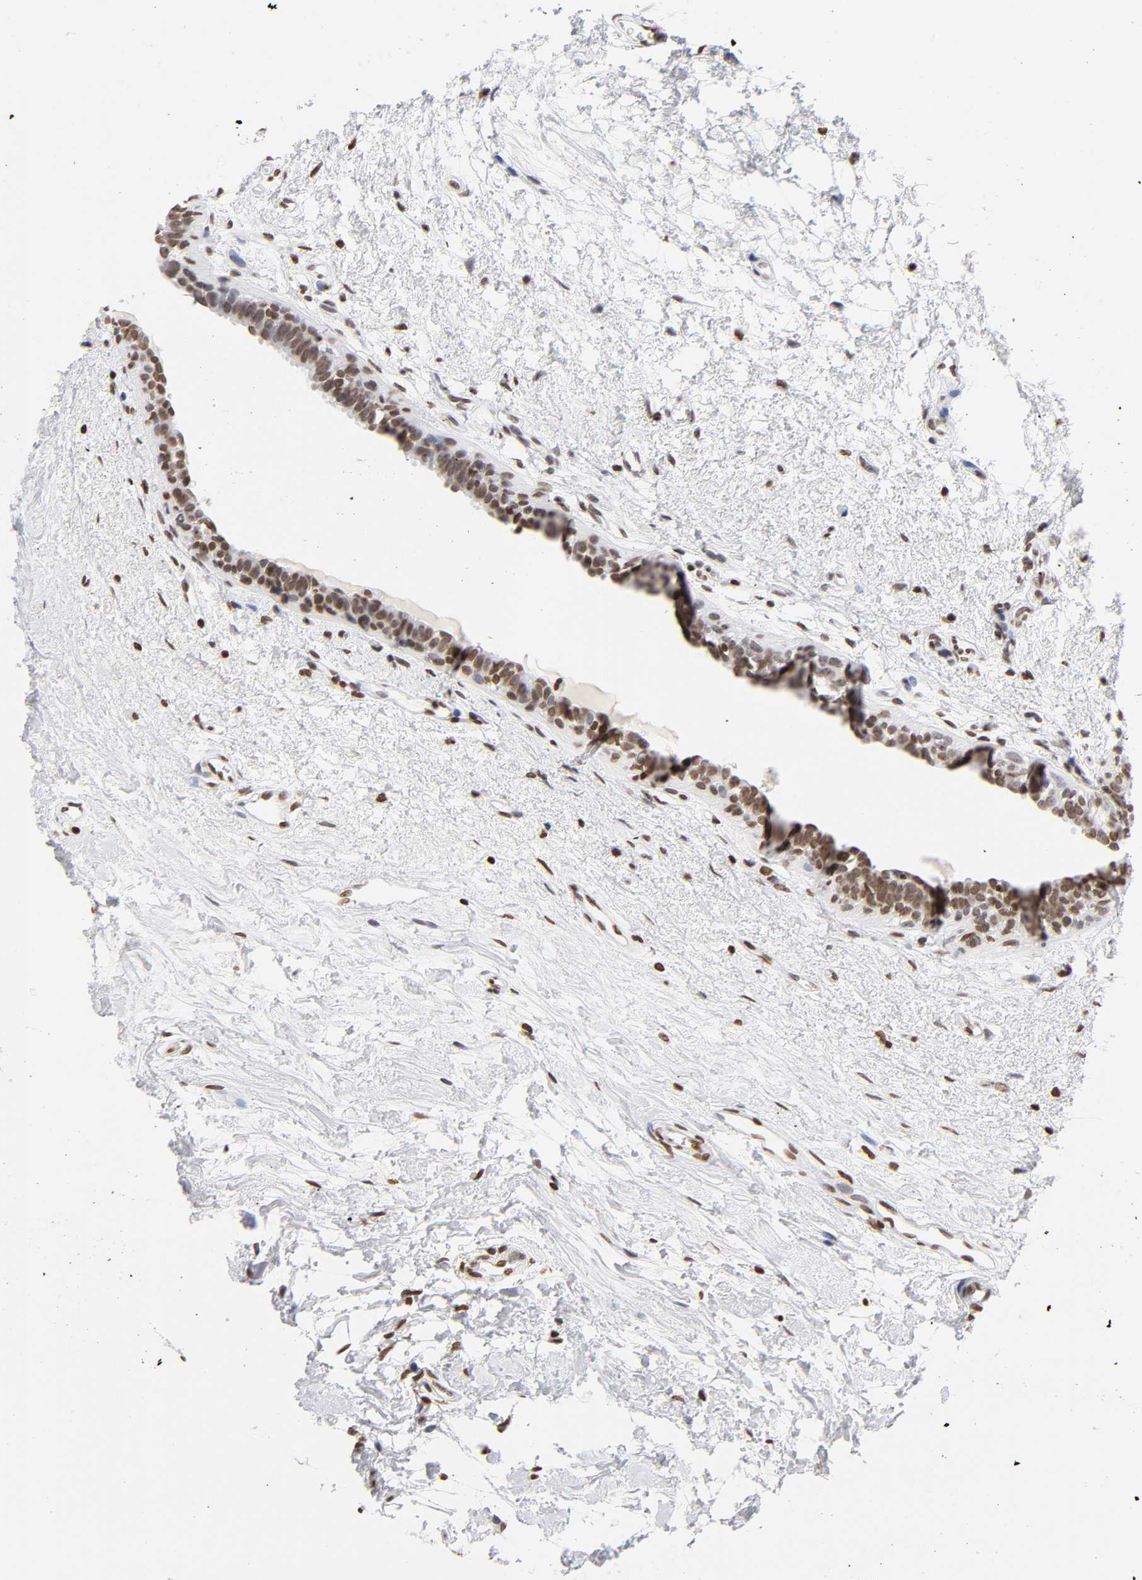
{"staining": {"intensity": "moderate", "quantity": ">75%", "location": "nuclear"}, "tissue": "breast cancer", "cell_type": "Tumor cells", "image_type": "cancer", "snomed": [{"axis": "morphology", "description": "Duct carcinoma"}, {"axis": "topography", "description": "Breast"}], "caption": "Moderate nuclear staining for a protein is seen in about >75% of tumor cells of breast cancer using immunohistochemistry.", "gene": "H2AC12", "patient": {"sex": "female", "age": 40}}